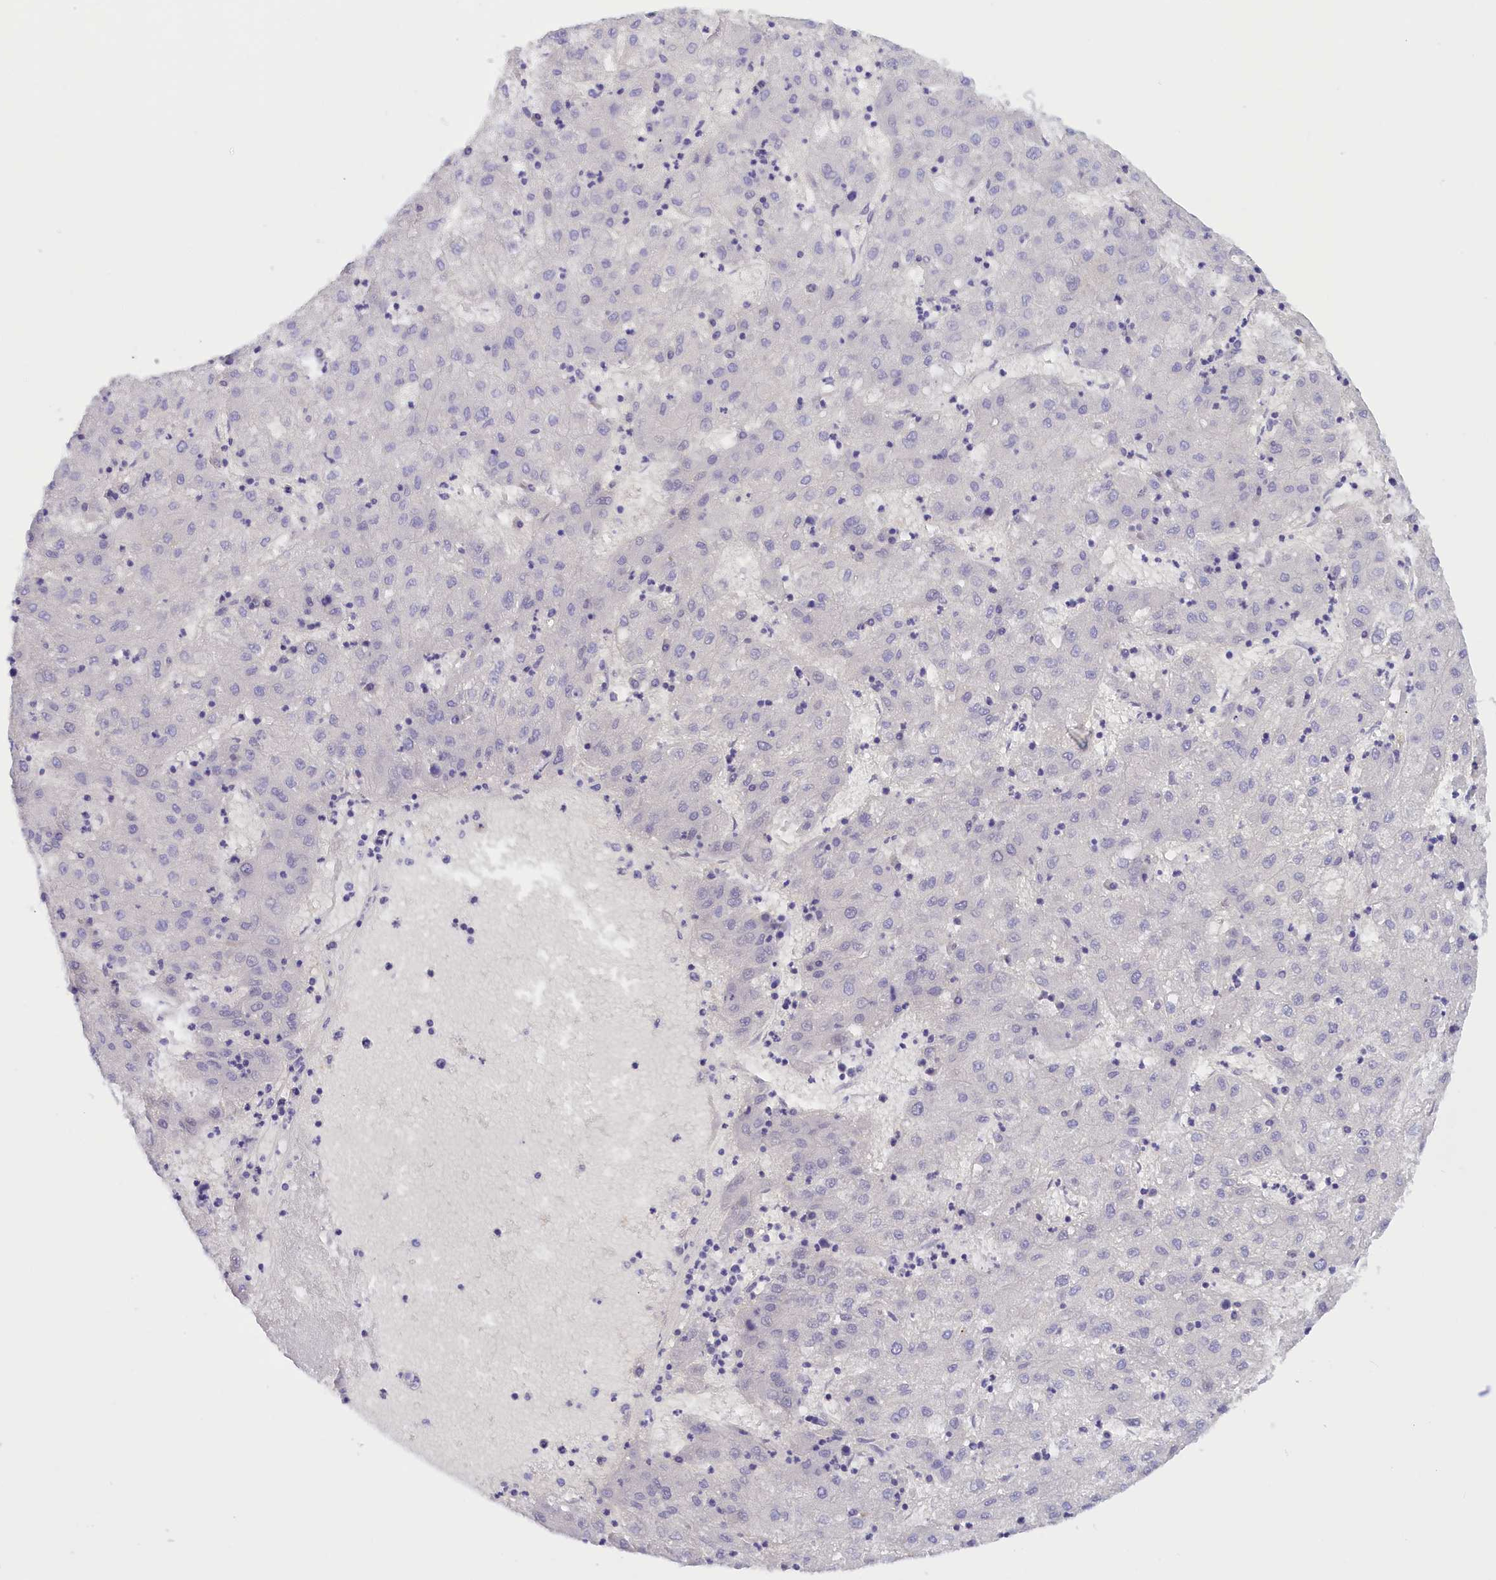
{"staining": {"intensity": "negative", "quantity": "none", "location": "none"}, "tissue": "liver cancer", "cell_type": "Tumor cells", "image_type": "cancer", "snomed": [{"axis": "morphology", "description": "Carcinoma, Hepatocellular, NOS"}, {"axis": "topography", "description": "Liver"}], "caption": "The histopathology image displays no significant staining in tumor cells of liver cancer. (Stains: DAB (3,3'-diaminobenzidine) IHC with hematoxylin counter stain, Microscopy: brightfield microscopy at high magnification).", "gene": "PROK2", "patient": {"sex": "male", "age": 72}}